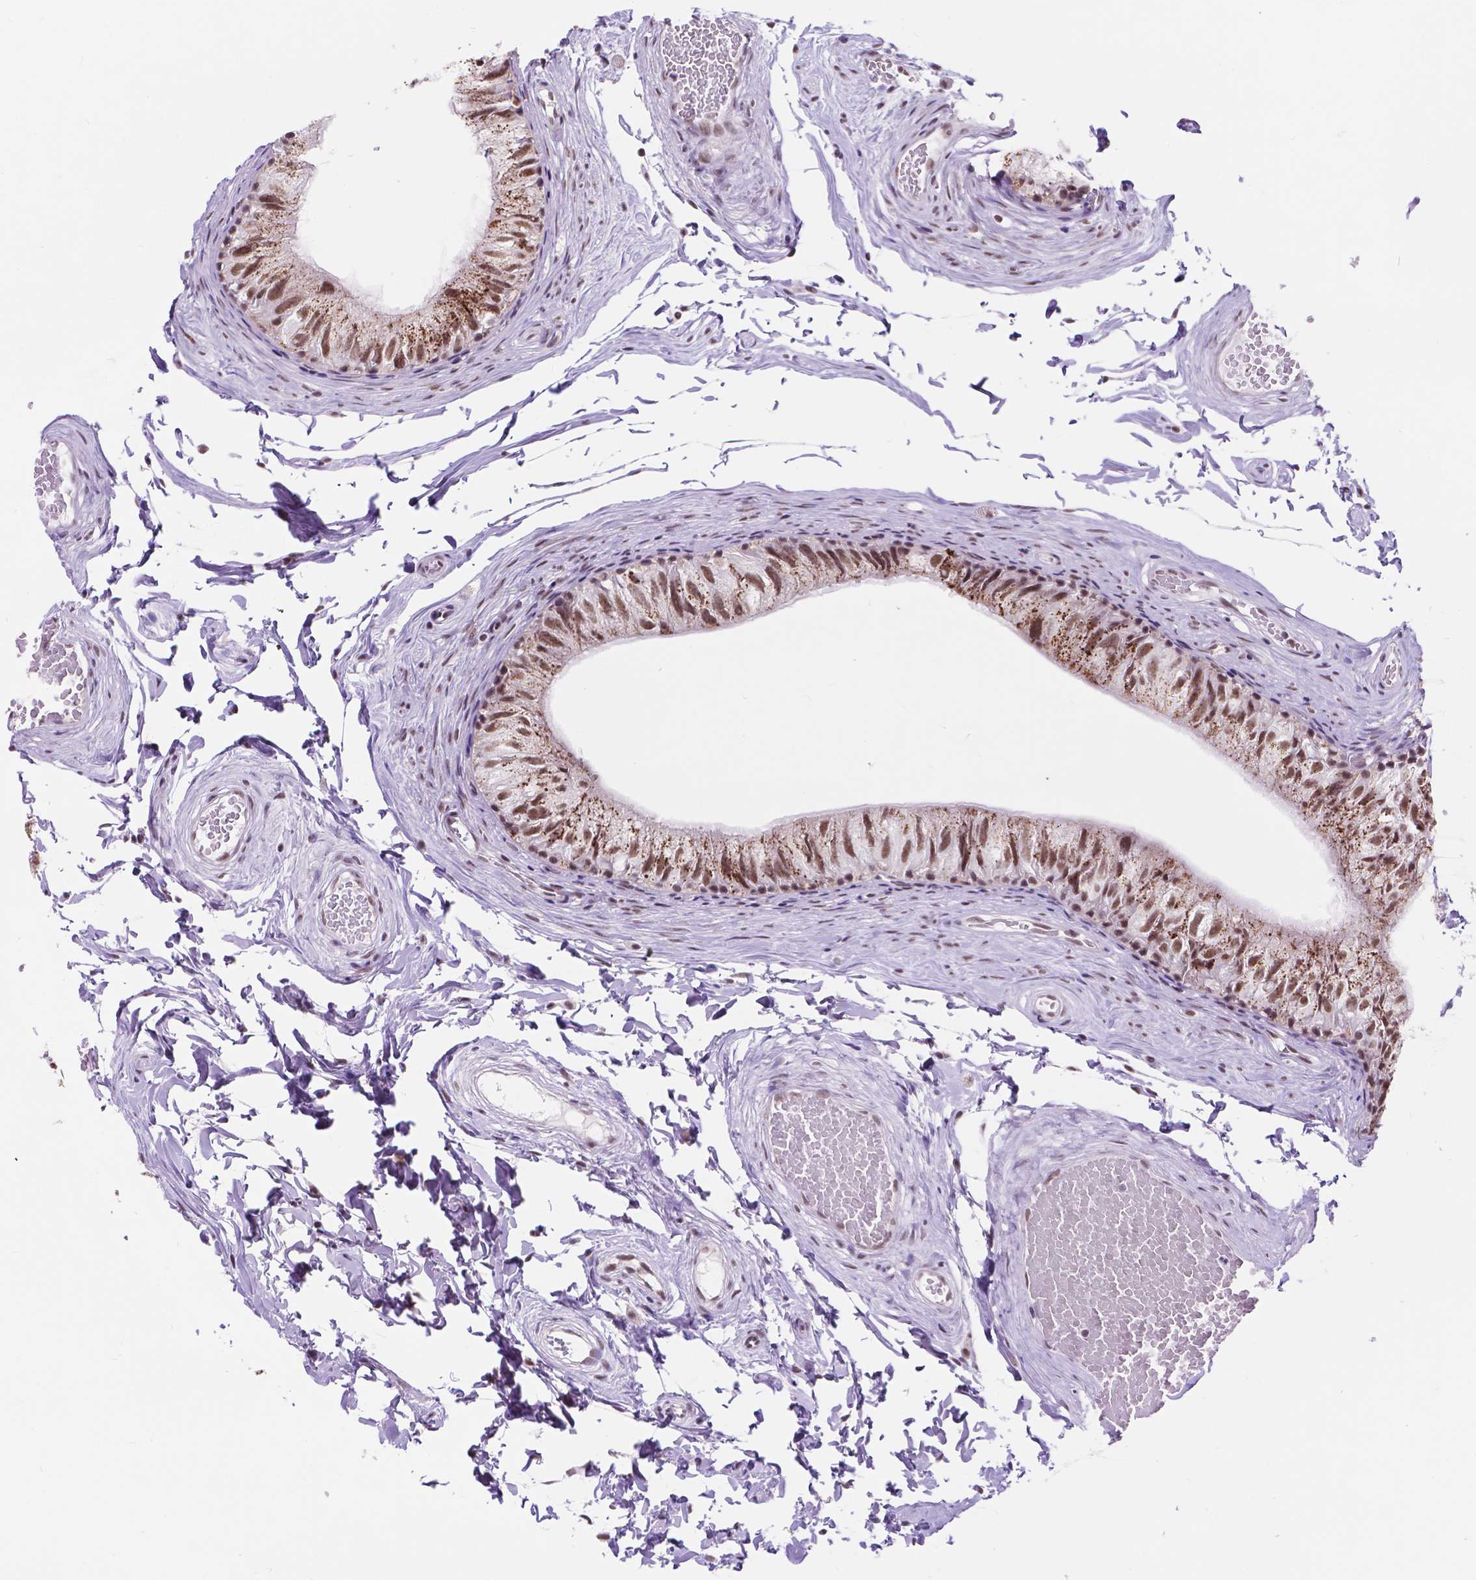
{"staining": {"intensity": "moderate", "quantity": ">75%", "location": "cytoplasmic/membranous,nuclear"}, "tissue": "epididymis", "cell_type": "Glandular cells", "image_type": "normal", "snomed": [{"axis": "morphology", "description": "Normal tissue, NOS"}, {"axis": "topography", "description": "Epididymis"}], "caption": "A high-resolution photomicrograph shows IHC staining of unremarkable epididymis, which exhibits moderate cytoplasmic/membranous,nuclear staining in approximately >75% of glandular cells.", "gene": "BCAS2", "patient": {"sex": "male", "age": 45}}